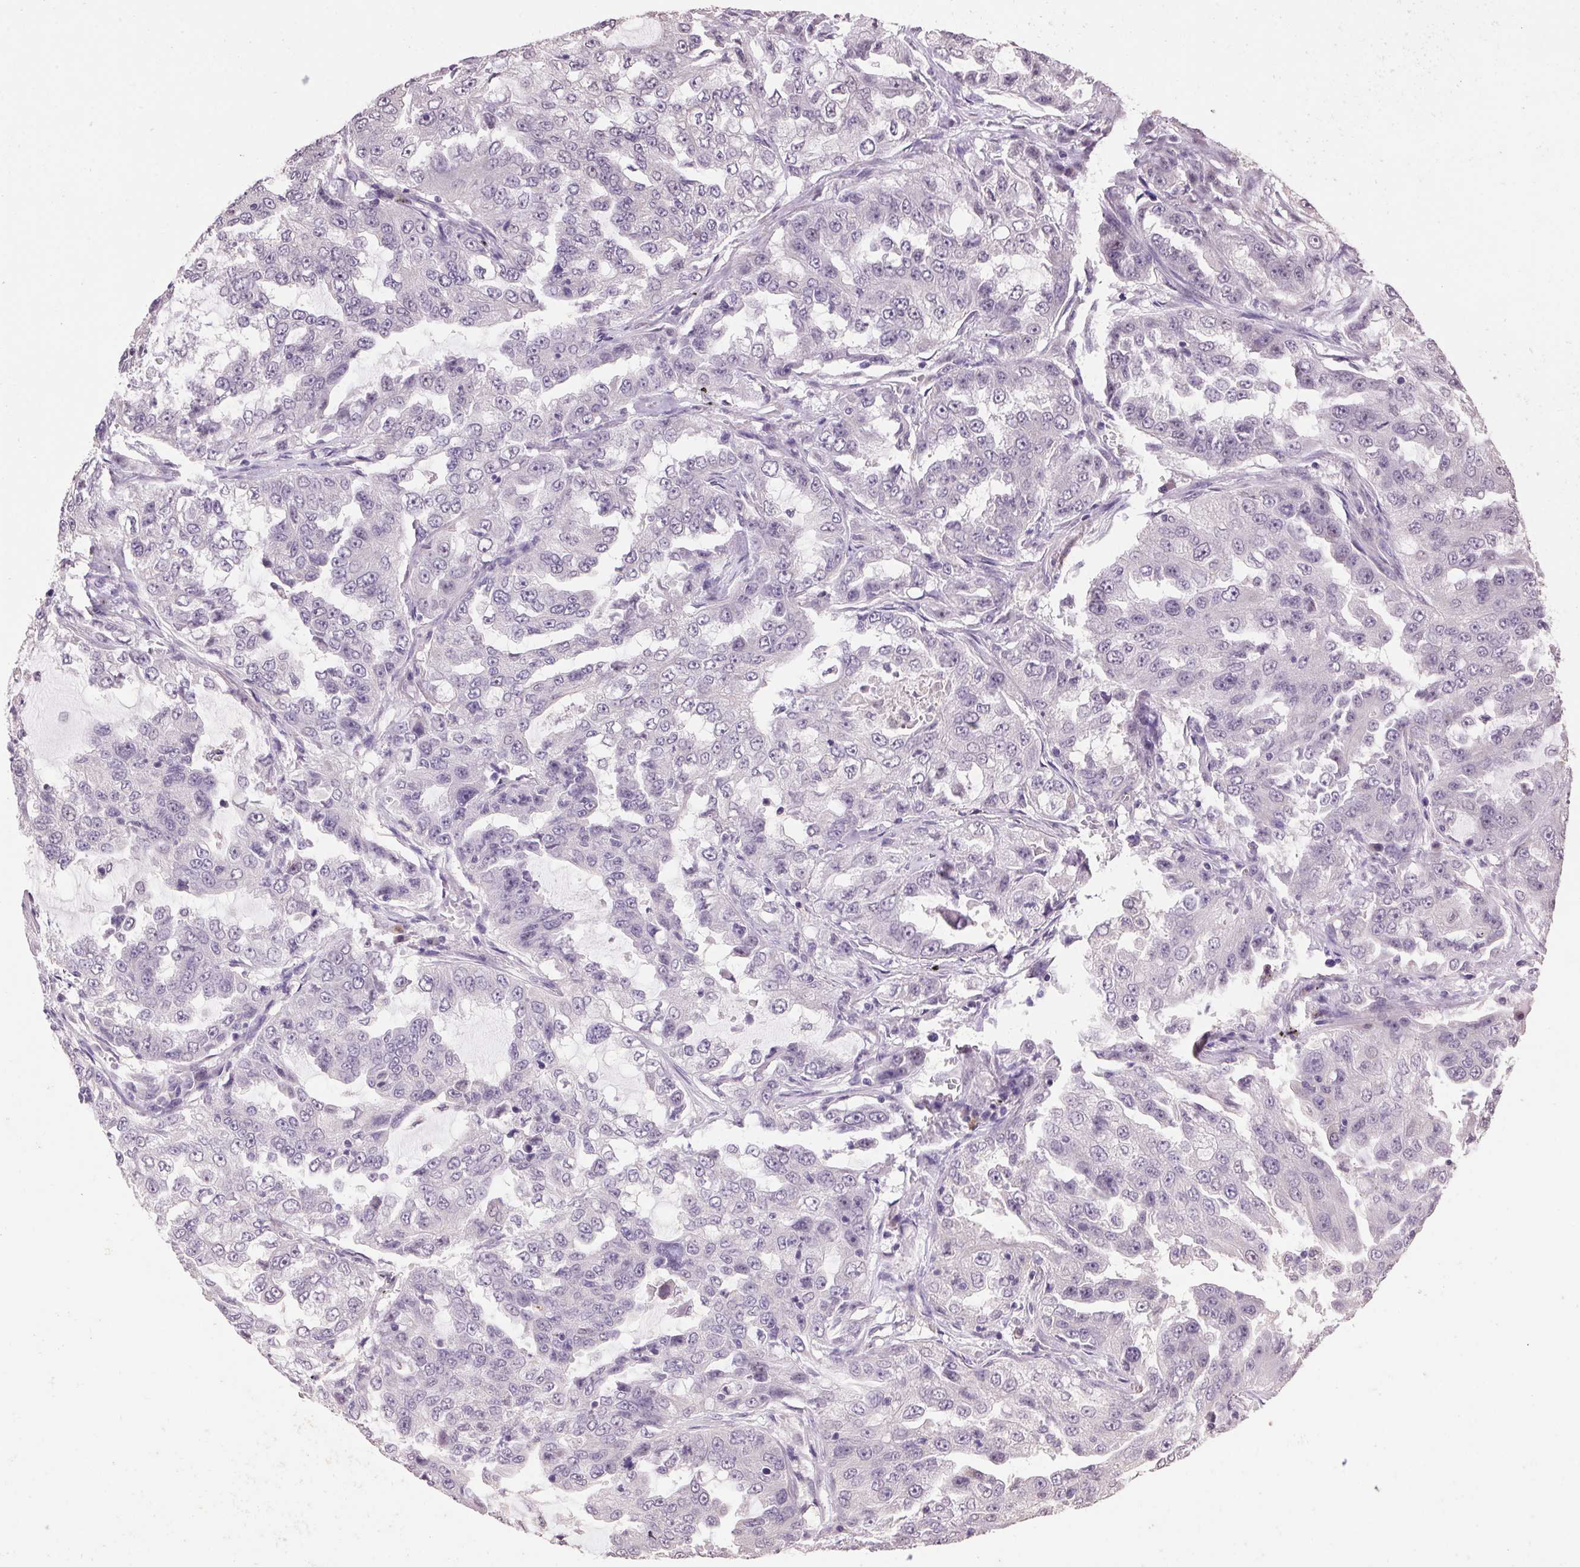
{"staining": {"intensity": "negative", "quantity": "none", "location": "none"}, "tissue": "lung cancer", "cell_type": "Tumor cells", "image_type": "cancer", "snomed": [{"axis": "morphology", "description": "Adenocarcinoma, NOS"}, {"axis": "topography", "description": "Lung"}], "caption": "This is an IHC image of human lung adenocarcinoma. There is no expression in tumor cells.", "gene": "VWA3B", "patient": {"sex": "female", "age": 61}}